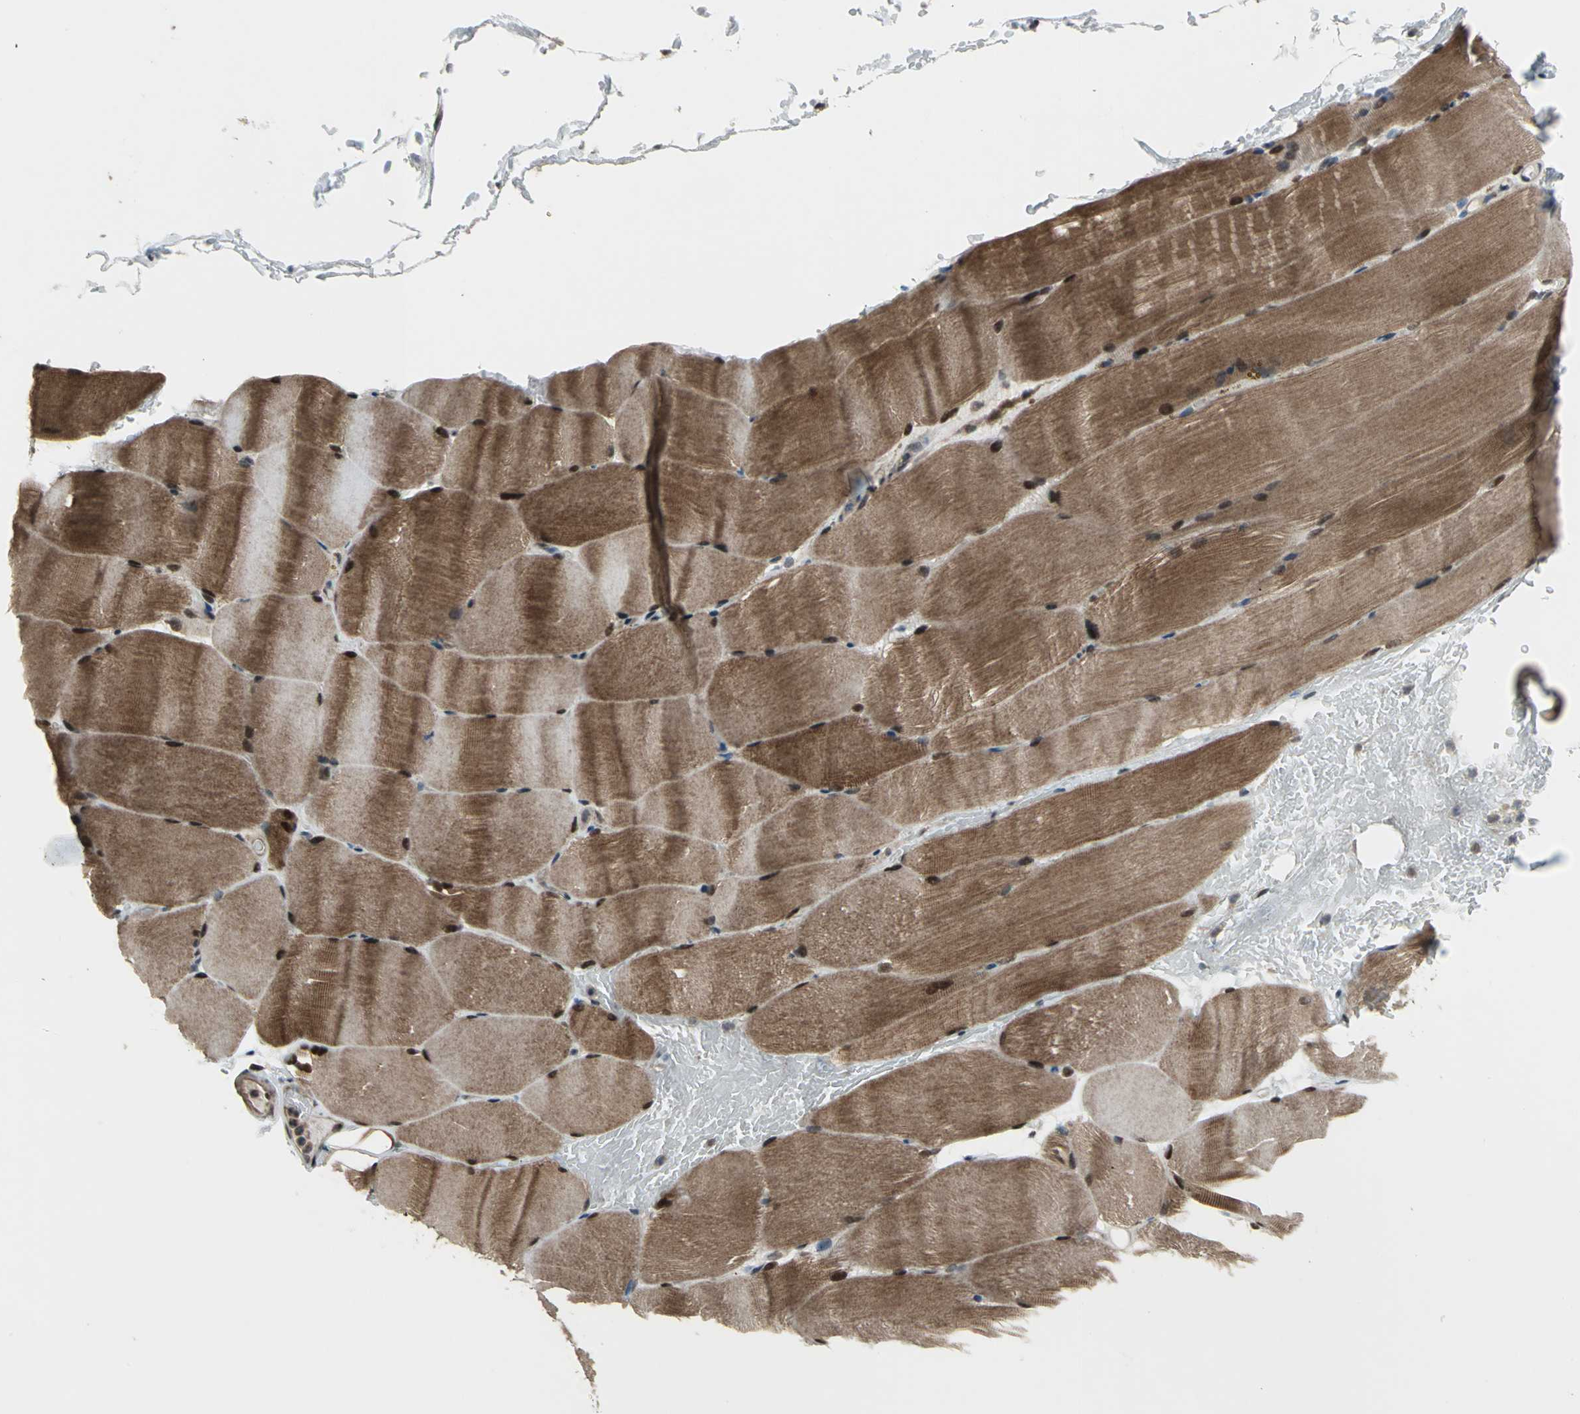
{"staining": {"intensity": "strong", "quantity": ">75%", "location": "cytoplasmic/membranous"}, "tissue": "skeletal muscle", "cell_type": "Myocytes", "image_type": "normal", "snomed": [{"axis": "morphology", "description": "Normal tissue, NOS"}, {"axis": "topography", "description": "Skeletal muscle"}, {"axis": "topography", "description": "Parathyroid gland"}], "caption": "Brown immunohistochemical staining in normal skeletal muscle exhibits strong cytoplasmic/membranous positivity in about >75% of myocytes. (DAB (3,3'-diaminobenzidine) IHC, brown staining for protein, blue staining for nuclei).", "gene": "COPS5", "patient": {"sex": "female", "age": 37}}